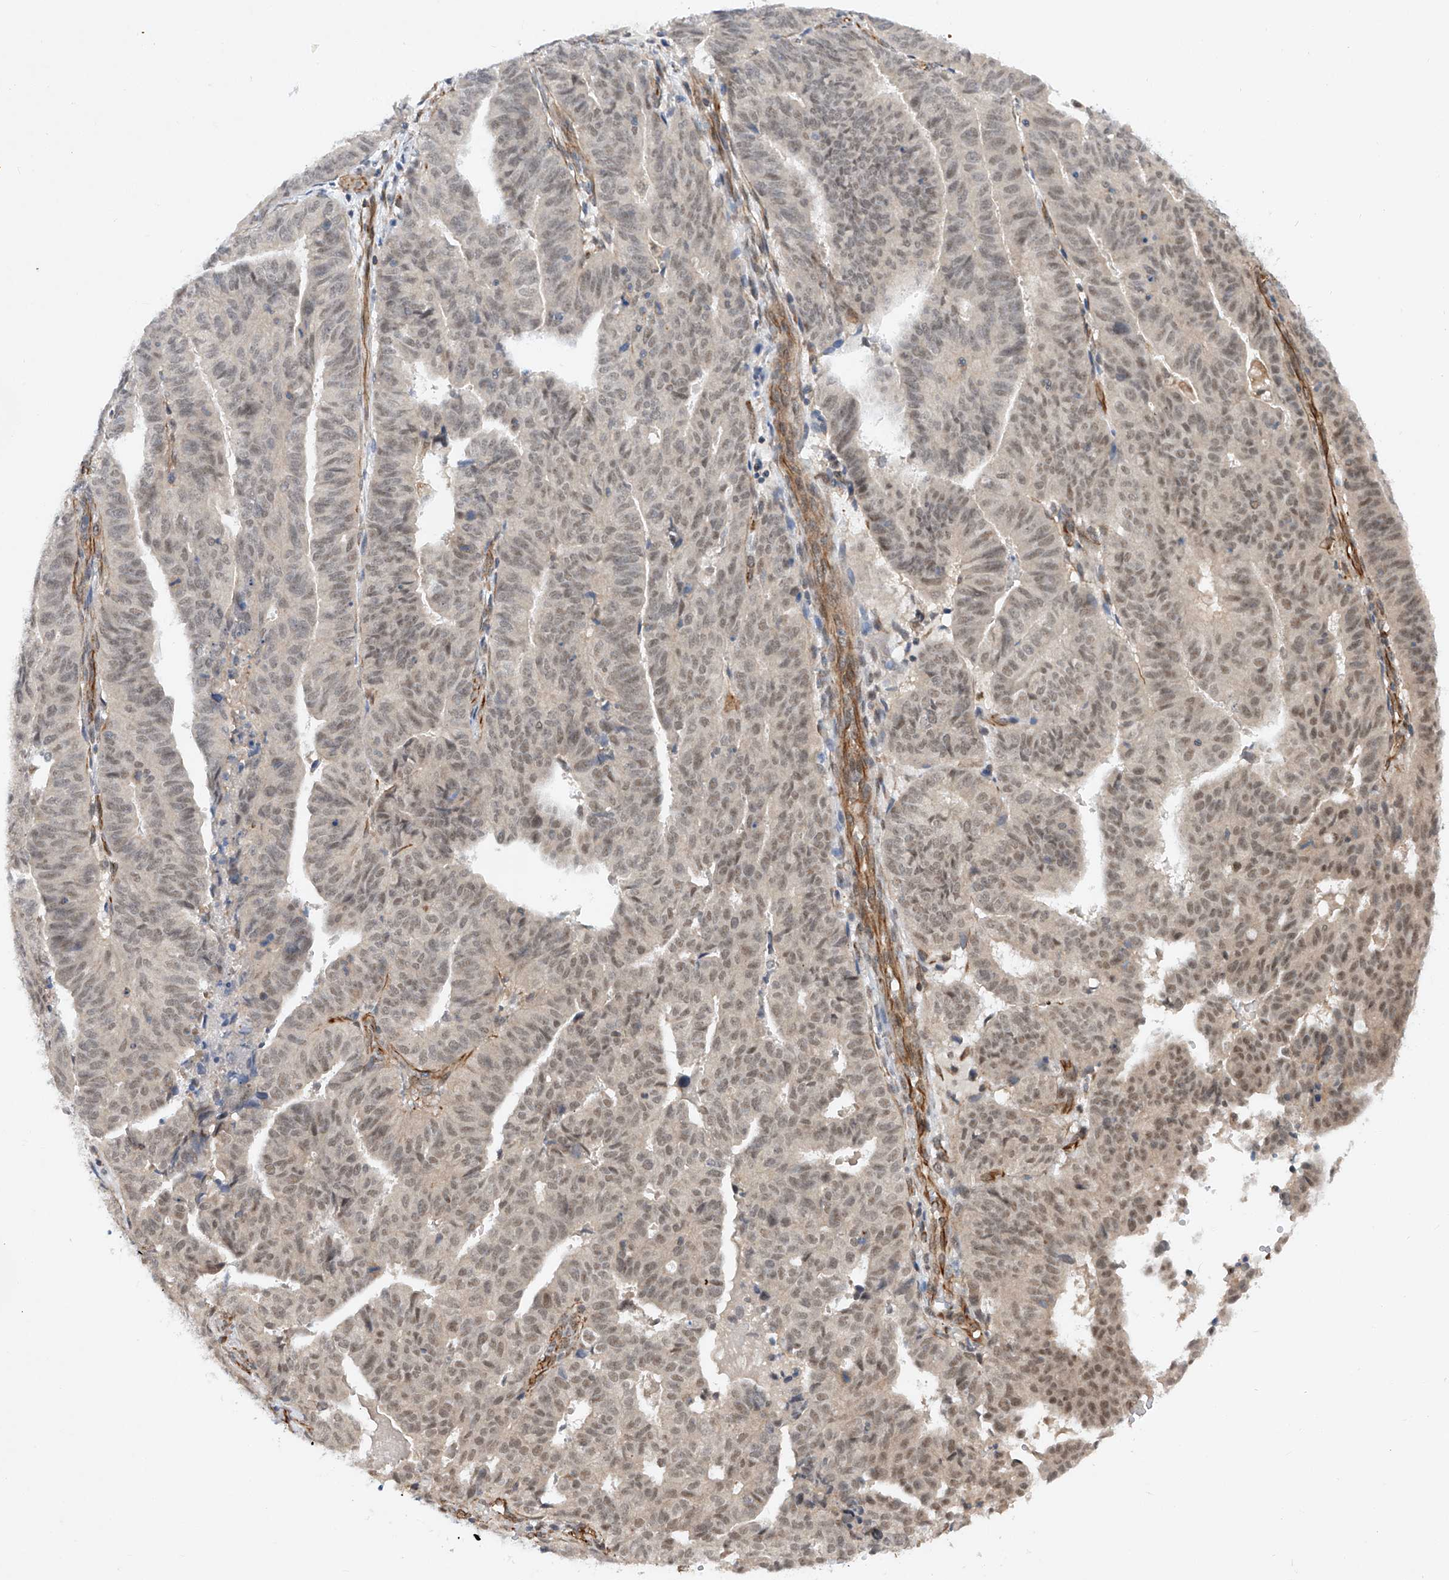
{"staining": {"intensity": "moderate", "quantity": "25%-75%", "location": "nuclear"}, "tissue": "endometrial cancer", "cell_type": "Tumor cells", "image_type": "cancer", "snomed": [{"axis": "morphology", "description": "Adenocarcinoma, NOS"}, {"axis": "topography", "description": "Uterus"}], "caption": "Immunohistochemistry (IHC) (DAB (3,3'-diaminobenzidine)) staining of endometrial cancer (adenocarcinoma) reveals moderate nuclear protein expression in approximately 25%-75% of tumor cells.", "gene": "AMD1", "patient": {"sex": "female", "age": 77}}